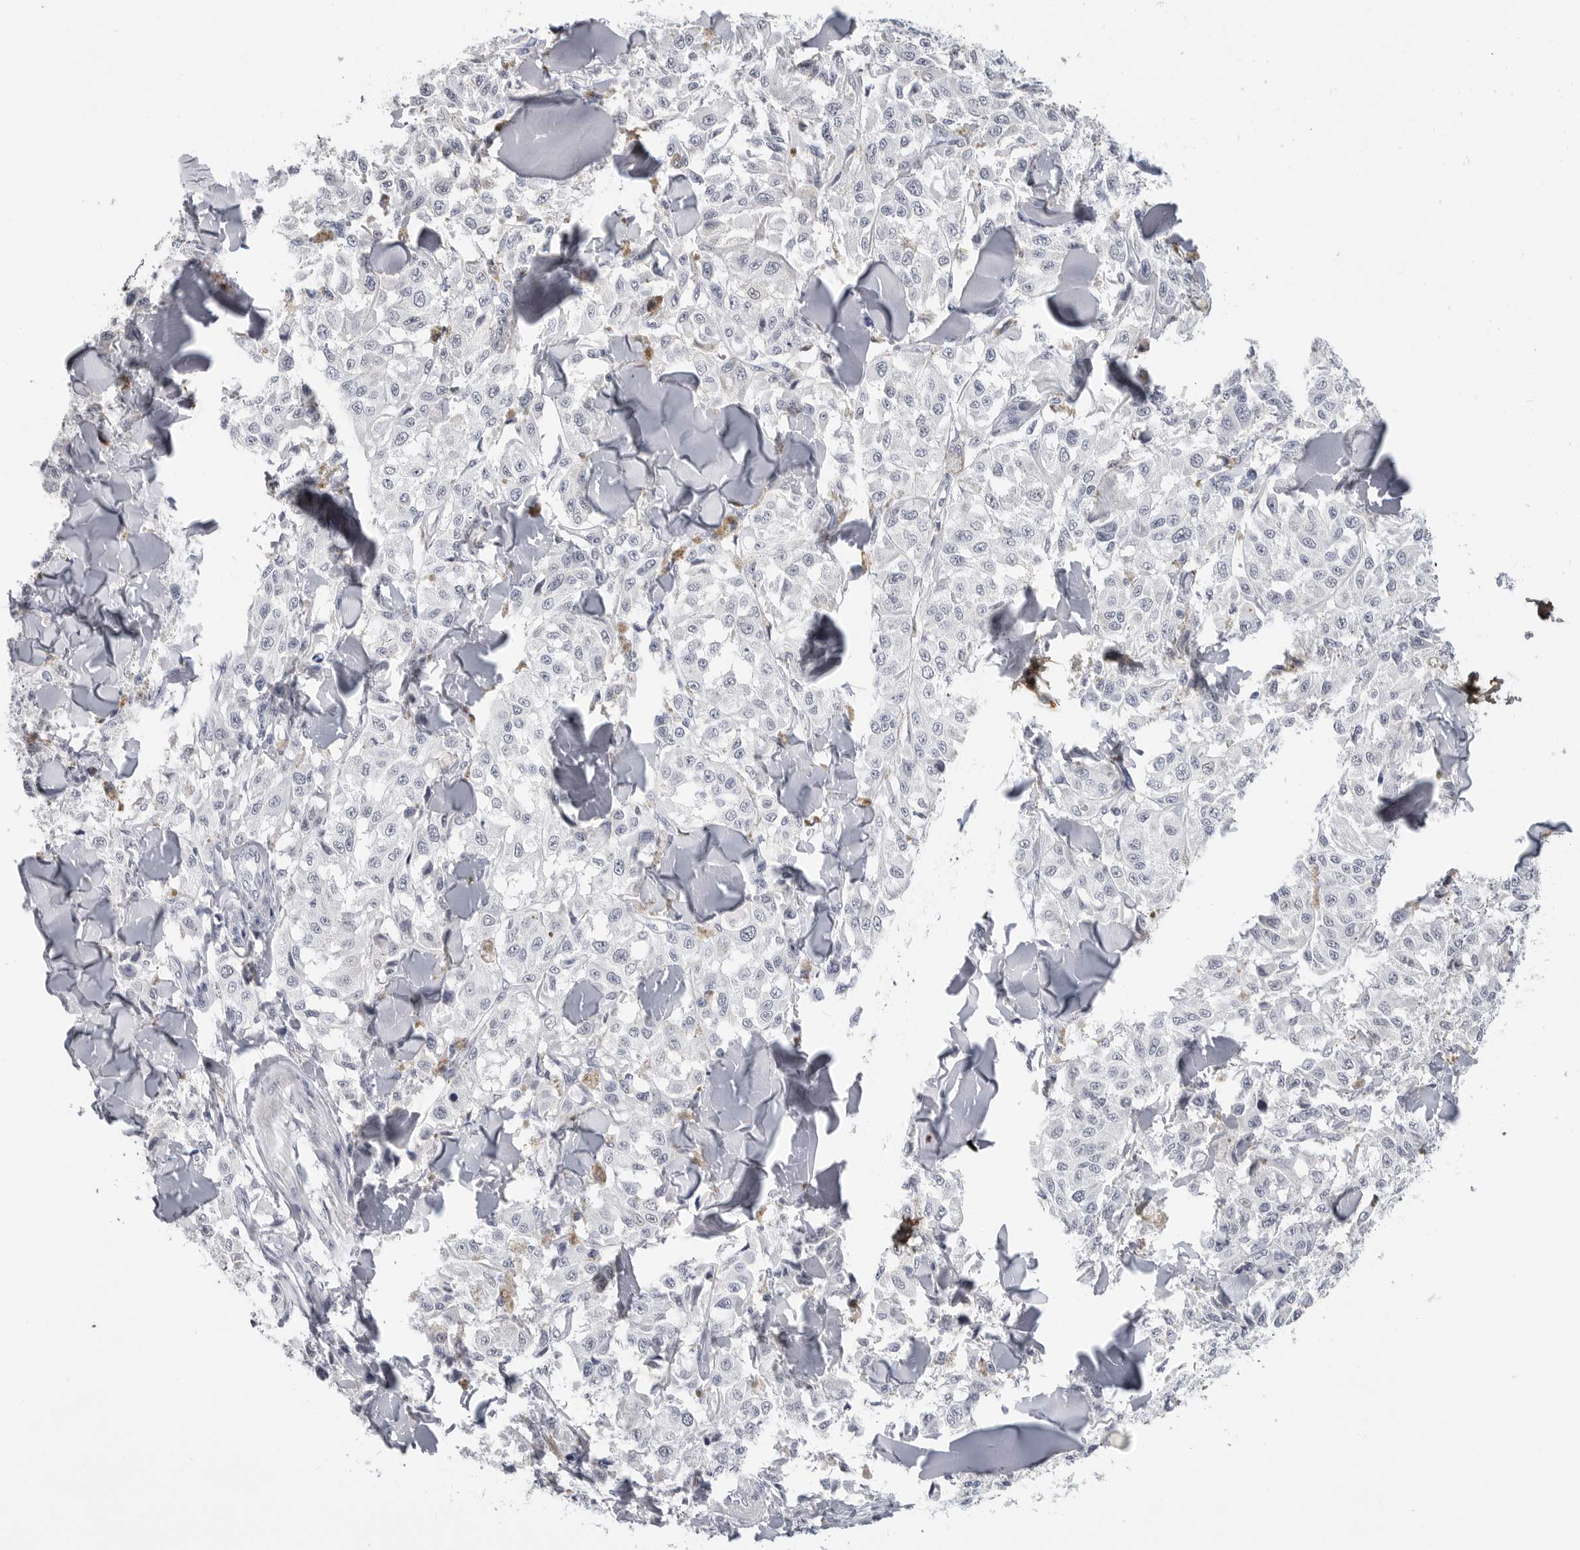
{"staining": {"intensity": "negative", "quantity": "none", "location": "none"}, "tissue": "melanoma", "cell_type": "Tumor cells", "image_type": "cancer", "snomed": [{"axis": "morphology", "description": "Malignant melanoma, NOS"}, {"axis": "topography", "description": "Skin"}], "caption": "High magnification brightfield microscopy of malignant melanoma stained with DAB (brown) and counterstained with hematoxylin (blue): tumor cells show no significant expression.", "gene": "PGA3", "patient": {"sex": "female", "age": 64}}